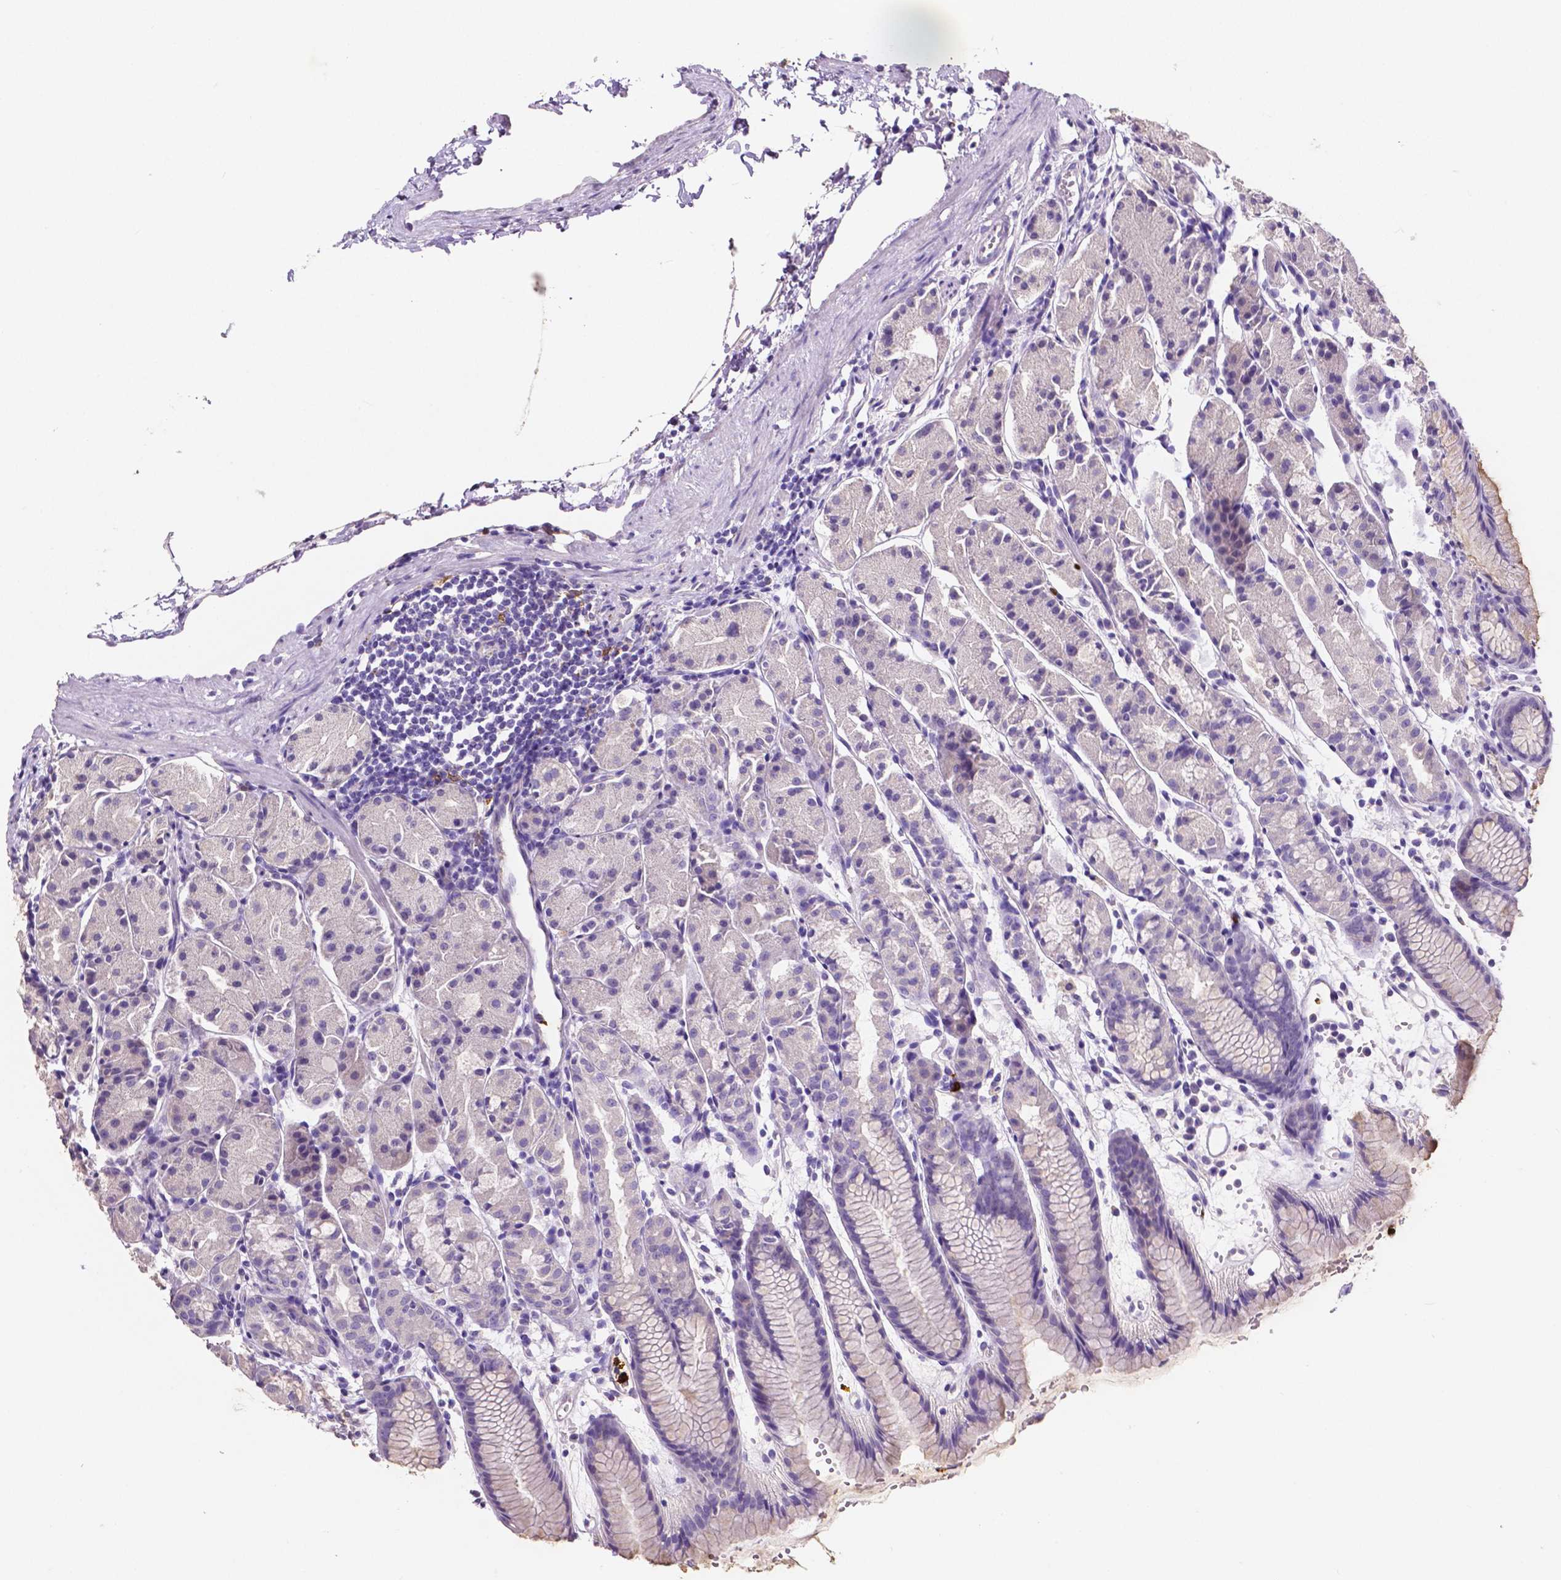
{"staining": {"intensity": "negative", "quantity": "none", "location": "none"}, "tissue": "stomach", "cell_type": "Glandular cells", "image_type": "normal", "snomed": [{"axis": "morphology", "description": "Normal tissue, NOS"}, {"axis": "topography", "description": "Stomach, upper"}], "caption": "Glandular cells are negative for protein expression in unremarkable human stomach. (Brightfield microscopy of DAB immunohistochemistry at high magnification).", "gene": "MMP9", "patient": {"sex": "male", "age": 47}}